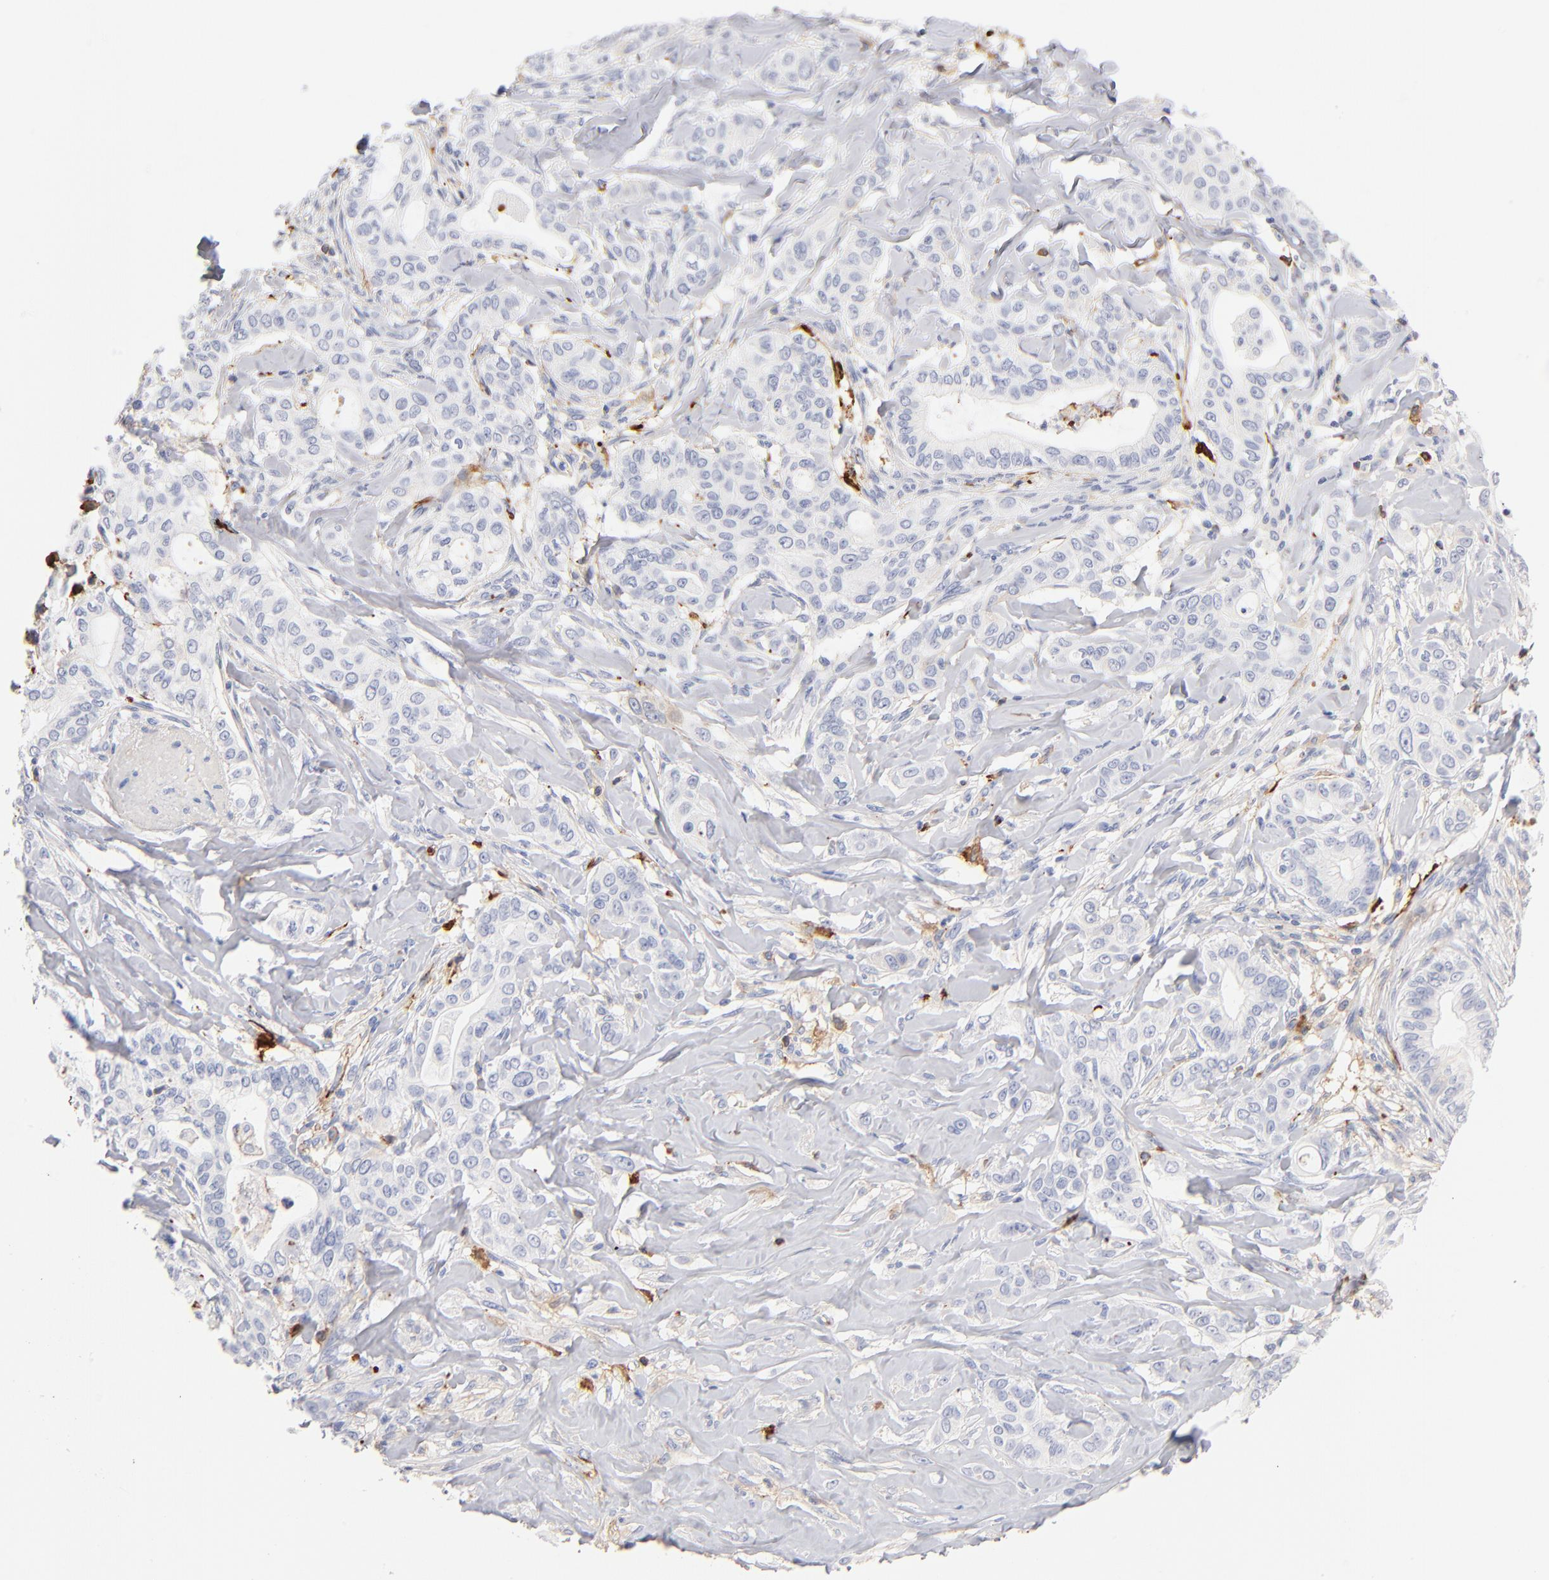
{"staining": {"intensity": "negative", "quantity": "none", "location": "none"}, "tissue": "liver cancer", "cell_type": "Tumor cells", "image_type": "cancer", "snomed": [{"axis": "morphology", "description": "Cholangiocarcinoma"}, {"axis": "topography", "description": "Liver"}], "caption": "Tumor cells show no significant staining in liver cancer.", "gene": "APOH", "patient": {"sex": "female", "age": 67}}